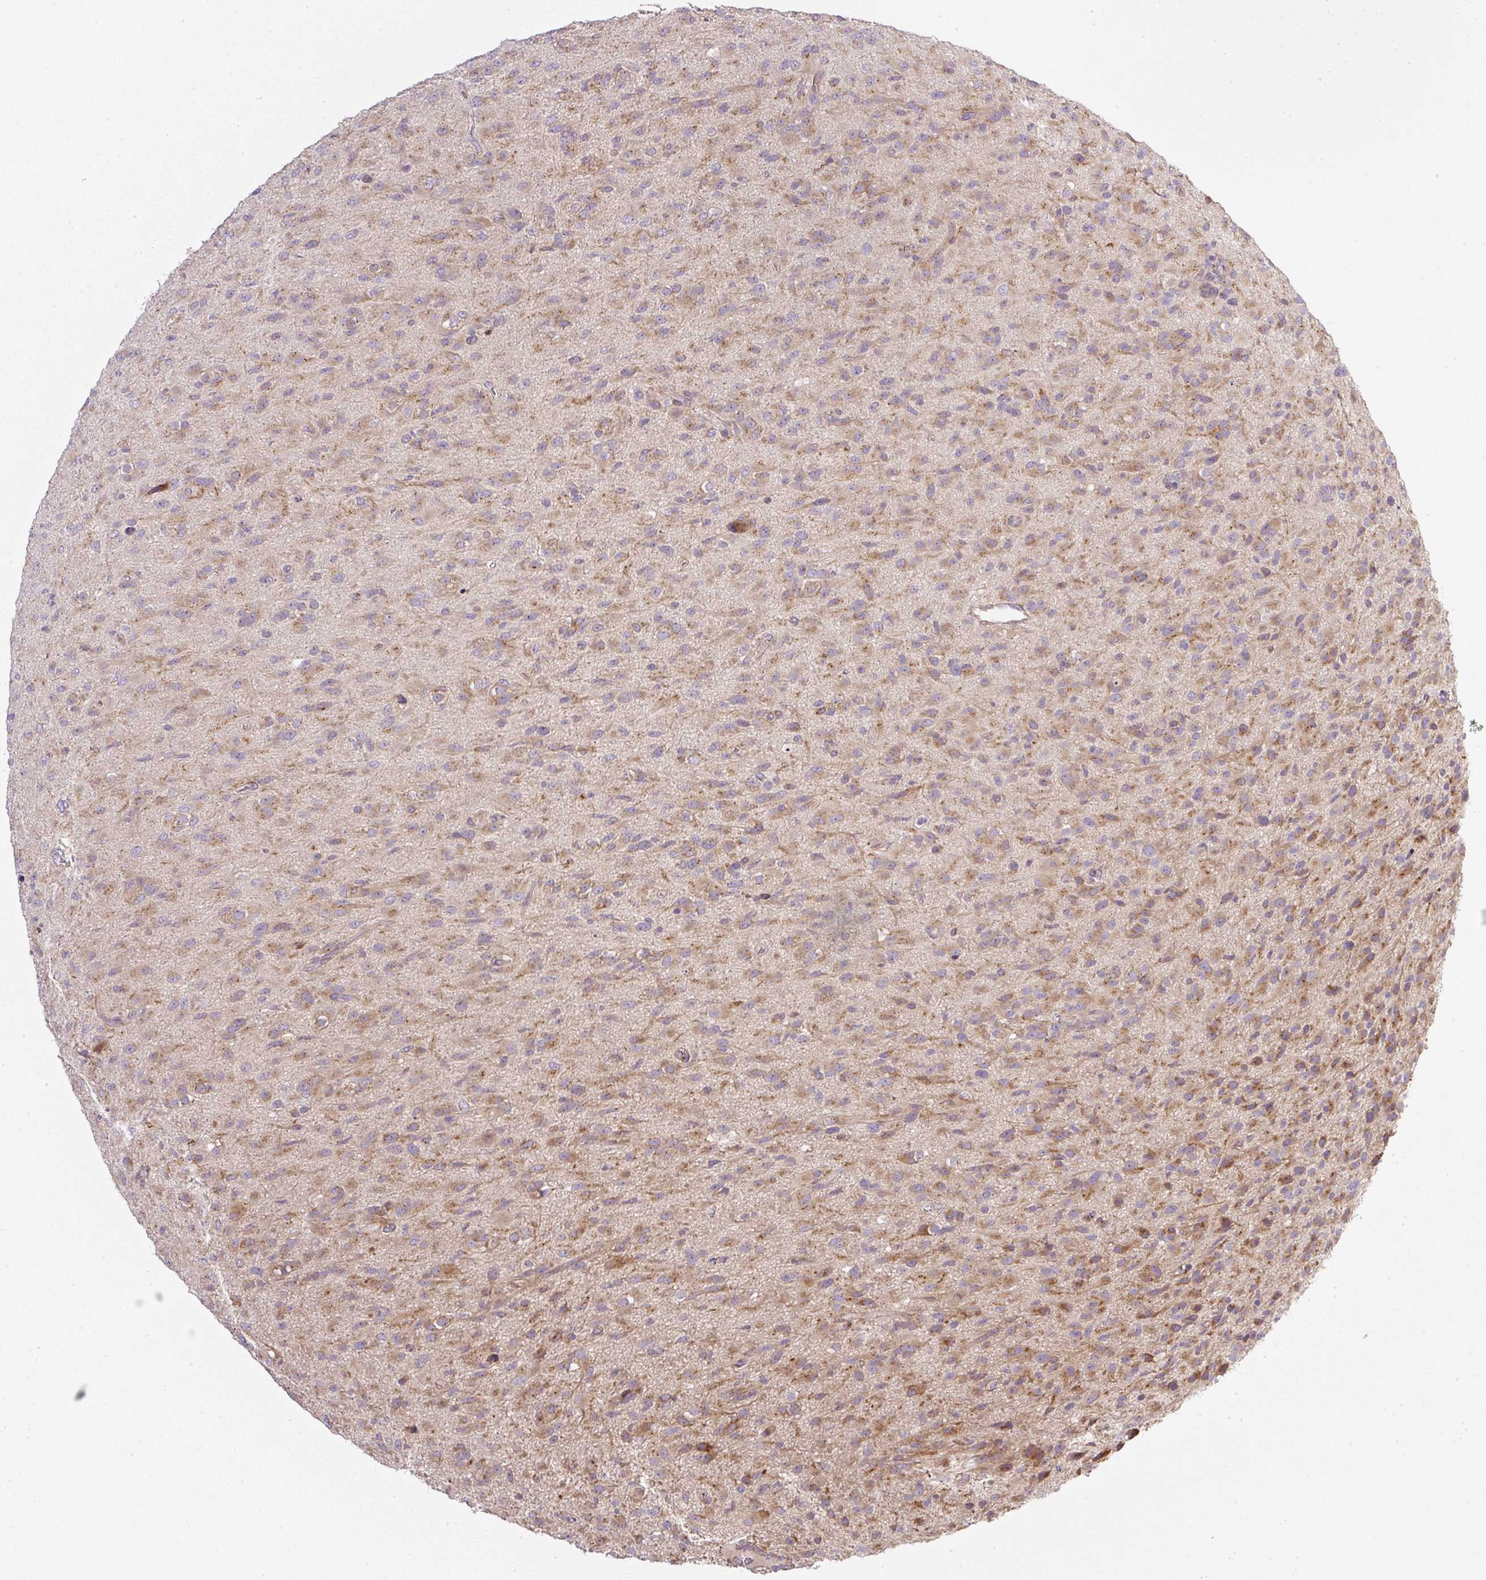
{"staining": {"intensity": "moderate", "quantity": "25%-75%", "location": "cytoplasmic/membranous"}, "tissue": "glioma", "cell_type": "Tumor cells", "image_type": "cancer", "snomed": [{"axis": "morphology", "description": "Glioma, malignant, Low grade"}, {"axis": "topography", "description": "Brain"}], "caption": "Protein expression analysis of human glioma reveals moderate cytoplasmic/membranous positivity in about 25%-75% of tumor cells.", "gene": "MLX", "patient": {"sex": "male", "age": 65}}